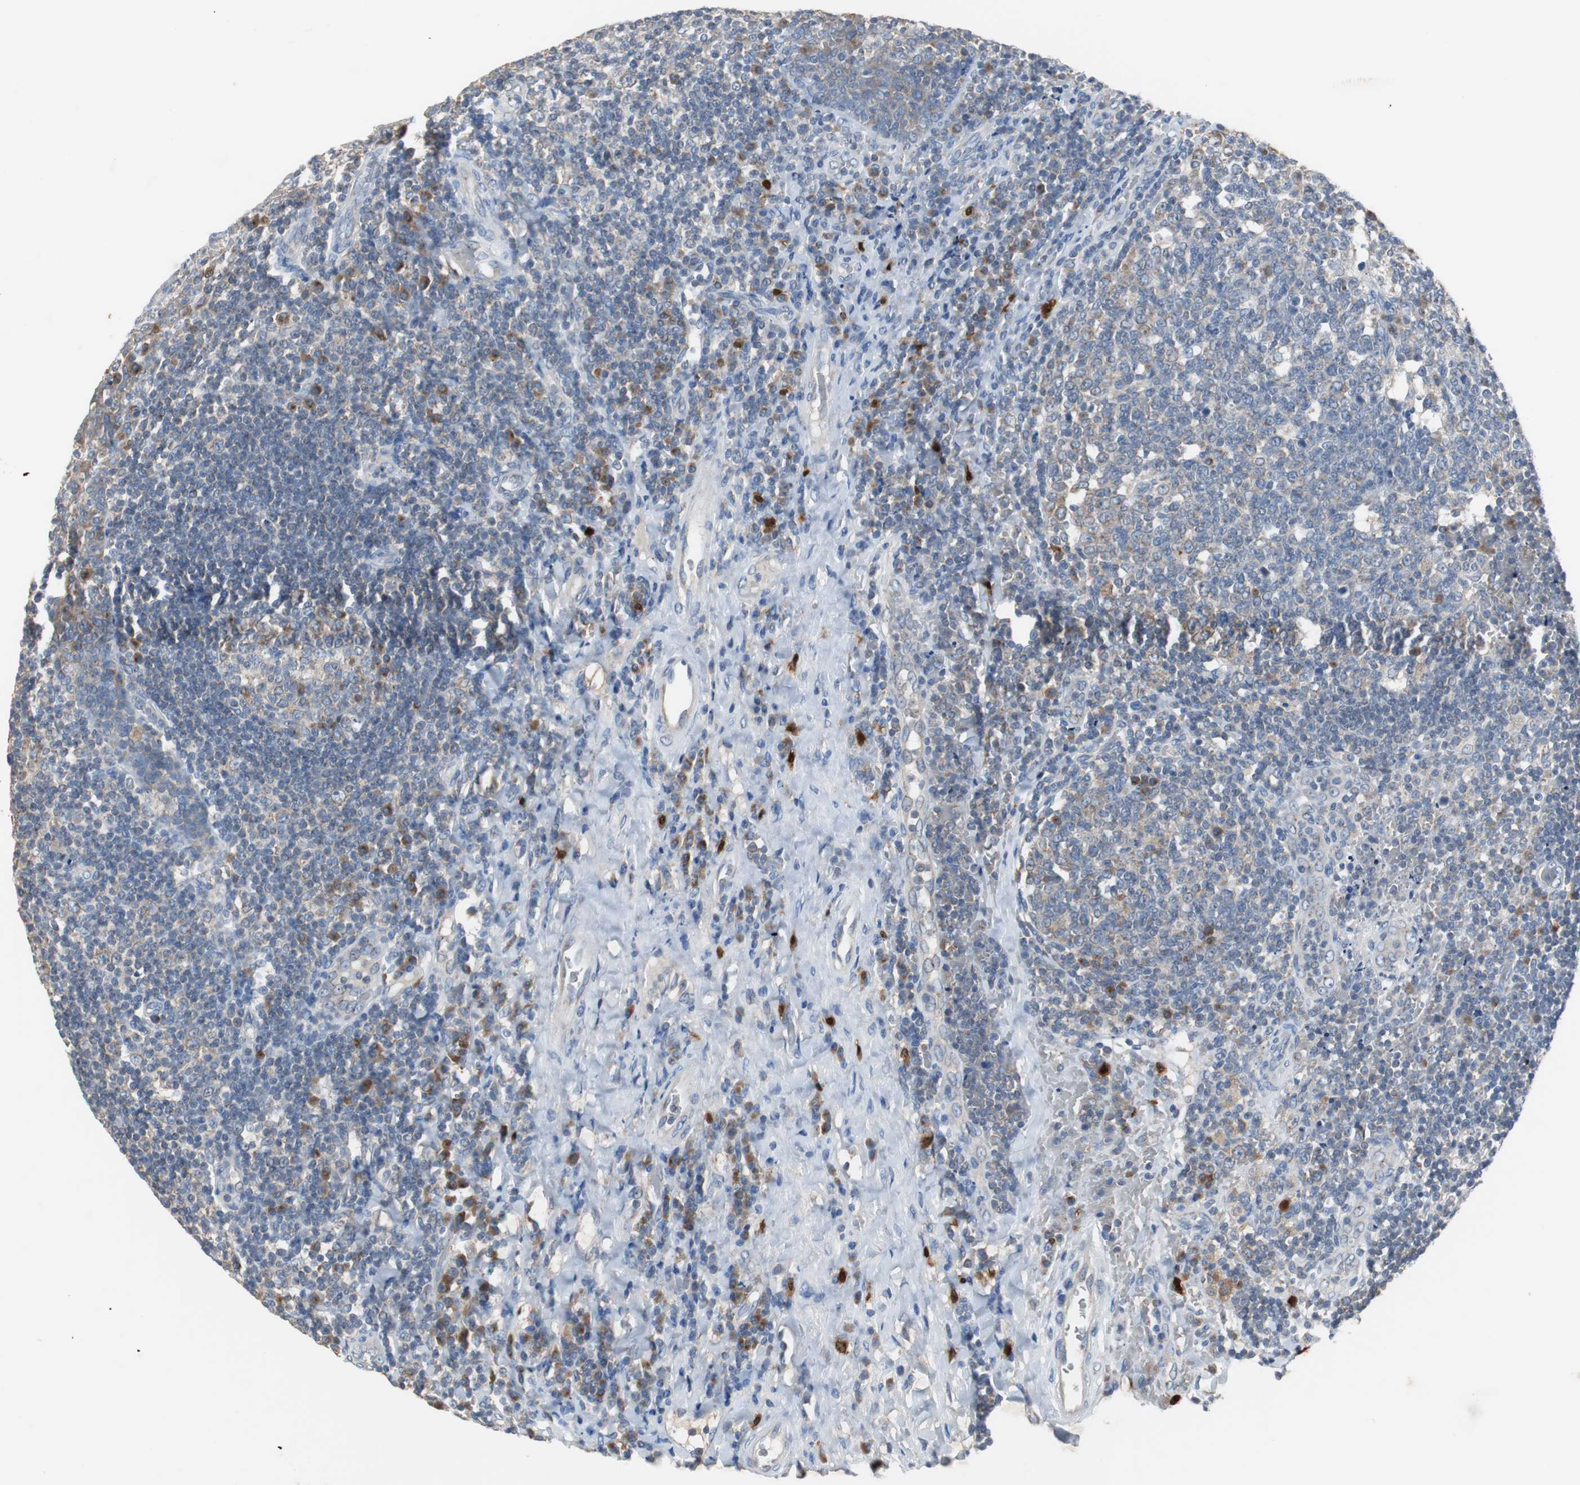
{"staining": {"intensity": "weak", "quantity": "25%-75%", "location": "cytoplasmic/membranous"}, "tissue": "tonsil", "cell_type": "Germinal center cells", "image_type": "normal", "snomed": [{"axis": "morphology", "description": "Normal tissue, NOS"}, {"axis": "topography", "description": "Tonsil"}], "caption": "Protein positivity by IHC shows weak cytoplasmic/membranous staining in about 25%-75% of germinal center cells in unremarkable tonsil.", "gene": "CALB2", "patient": {"sex": "male", "age": 17}}